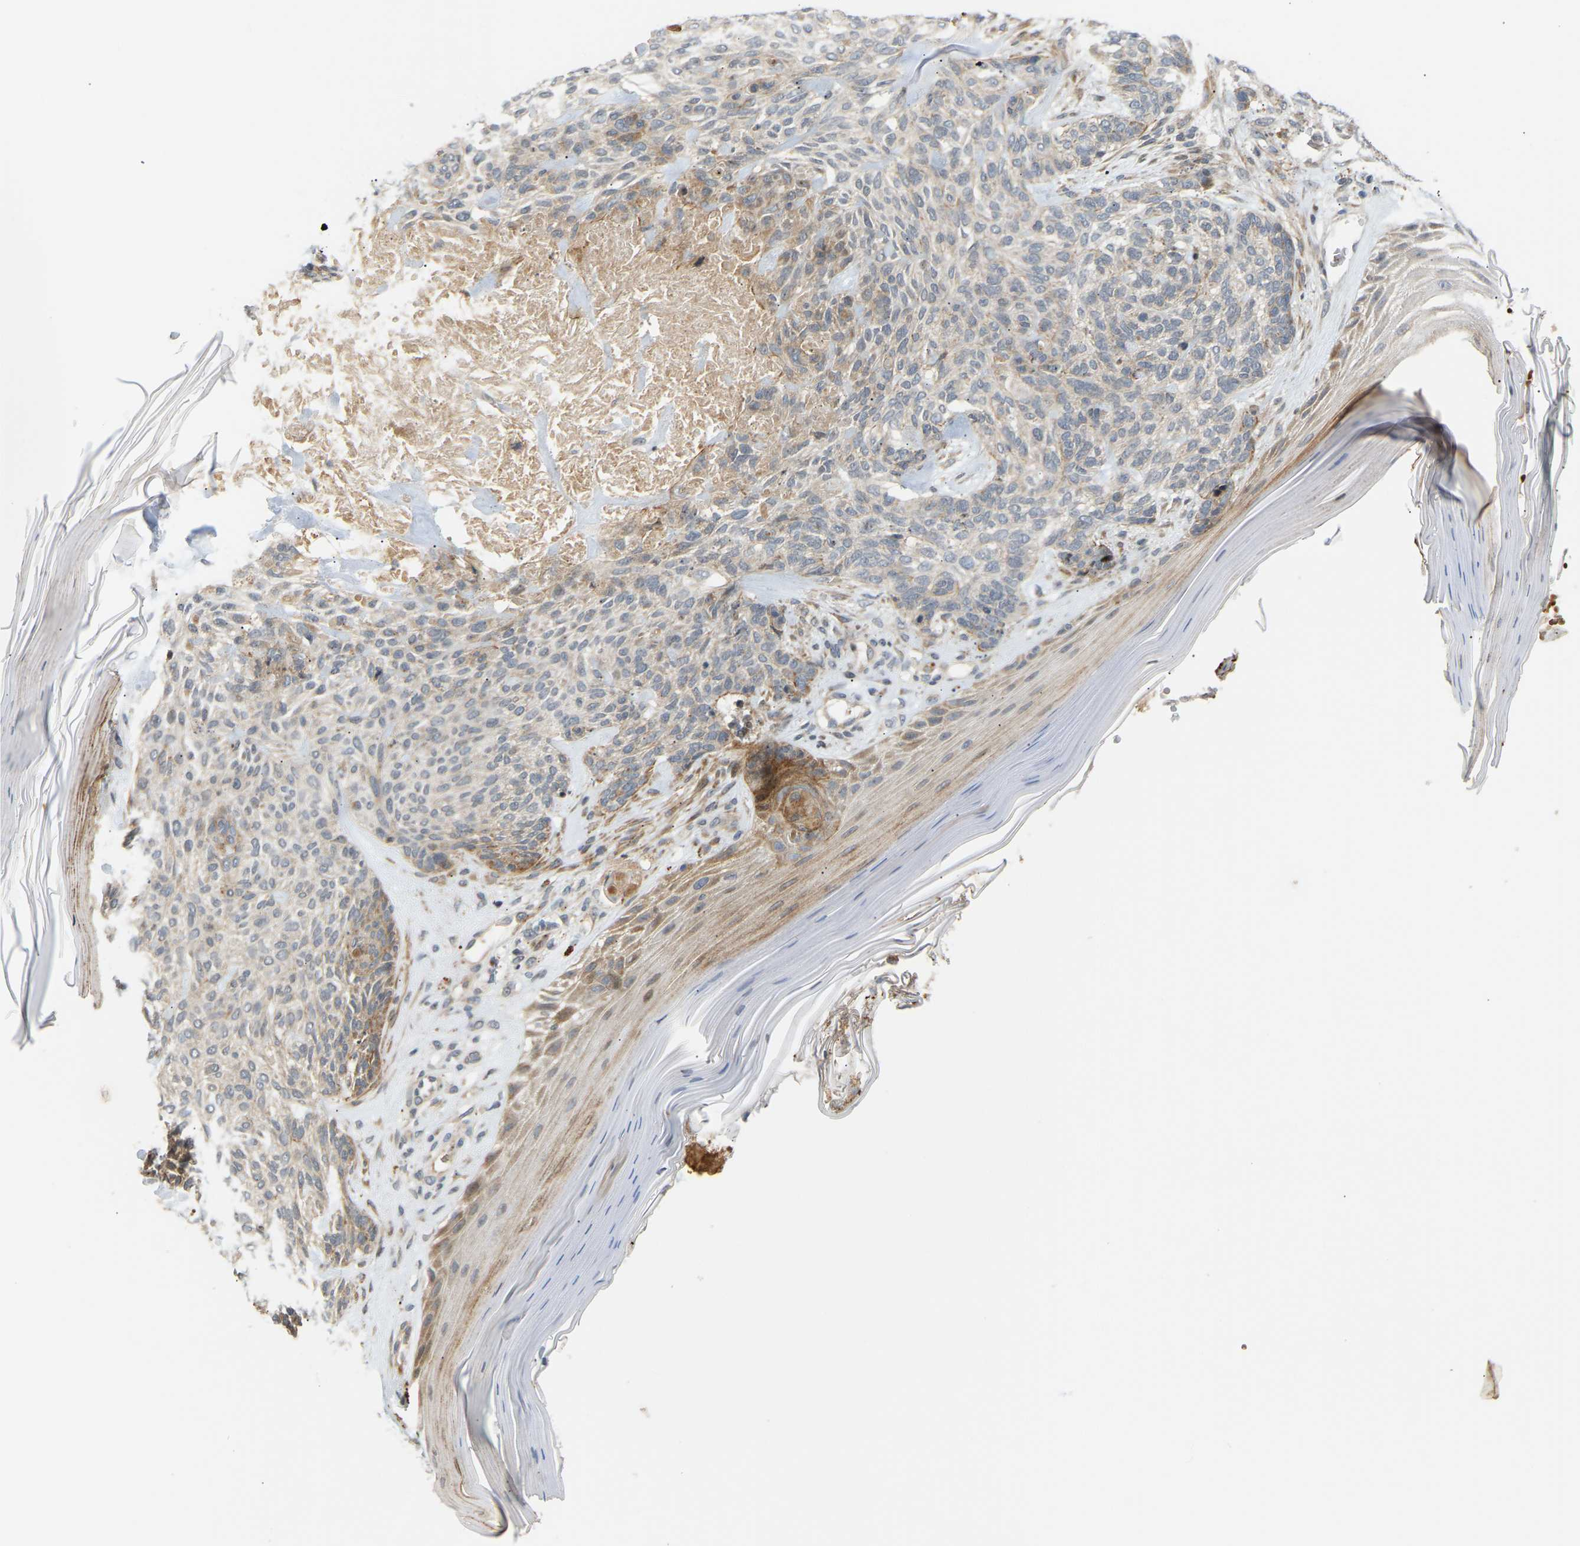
{"staining": {"intensity": "moderate", "quantity": "25%-75%", "location": "cytoplasmic/membranous"}, "tissue": "skin cancer", "cell_type": "Tumor cells", "image_type": "cancer", "snomed": [{"axis": "morphology", "description": "Basal cell carcinoma"}, {"axis": "topography", "description": "Skin"}], "caption": "Protein expression analysis of human skin basal cell carcinoma reveals moderate cytoplasmic/membranous staining in about 25%-75% of tumor cells.", "gene": "POGLUT2", "patient": {"sex": "male", "age": 55}}